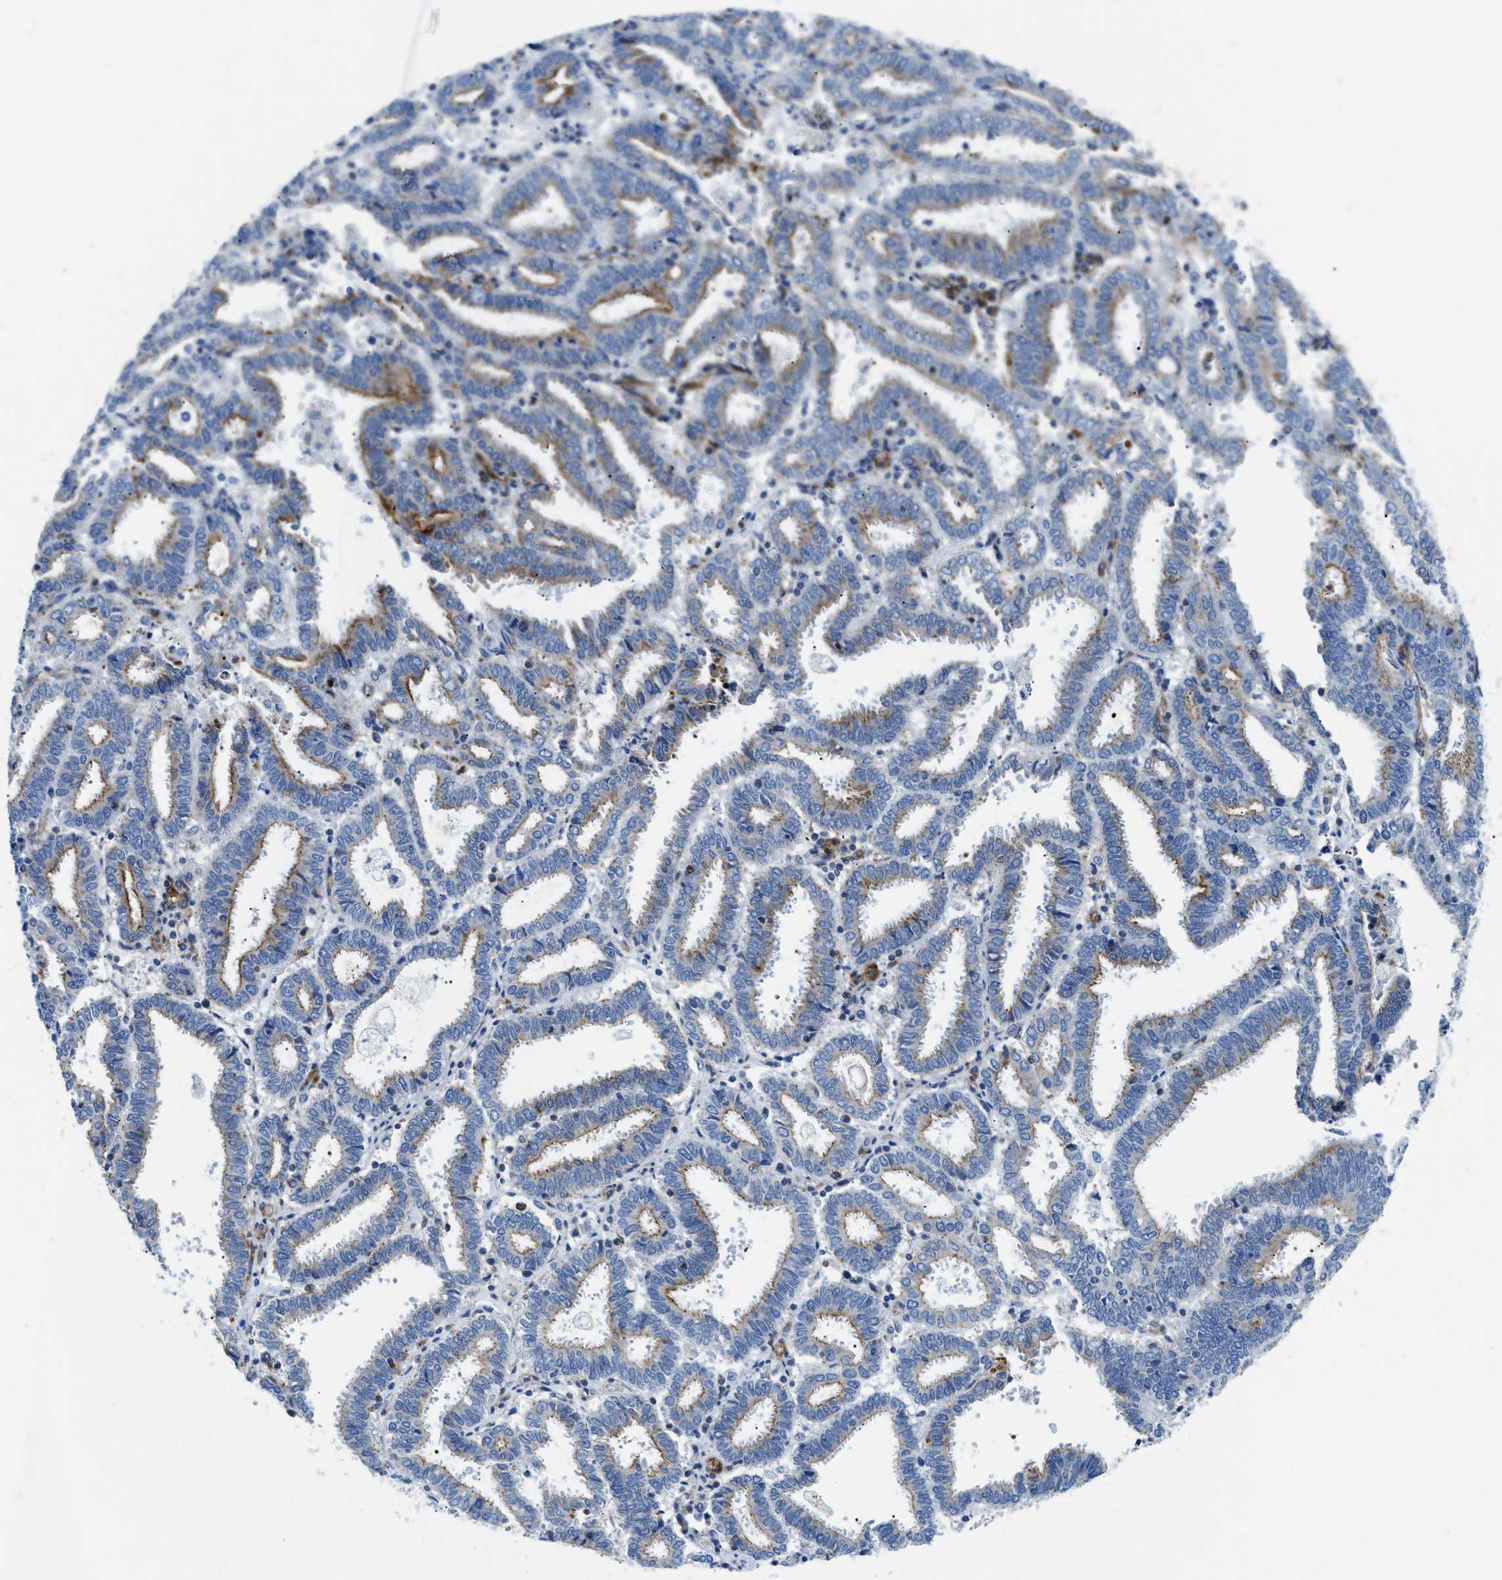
{"staining": {"intensity": "moderate", "quantity": "25%-75%", "location": "cytoplasmic/membranous"}, "tissue": "endometrial cancer", "cell_type": "Tumor cells", "image_type": "cancer", "snomed": [{"axis": "morphology", "description": "Adenocarcinoma, NOS"}, {"axis": "topography", "description": "Uterus"}], "caption": "Immunohistochemical staining of endometrial cancer (adenocarcinoma) shows medium levels of moderate cytoplasmic/membranous staining in about 25%-75% of tumor cells.", "gene": "CUTA", "patient": {"sex": "female", "age": 83}}